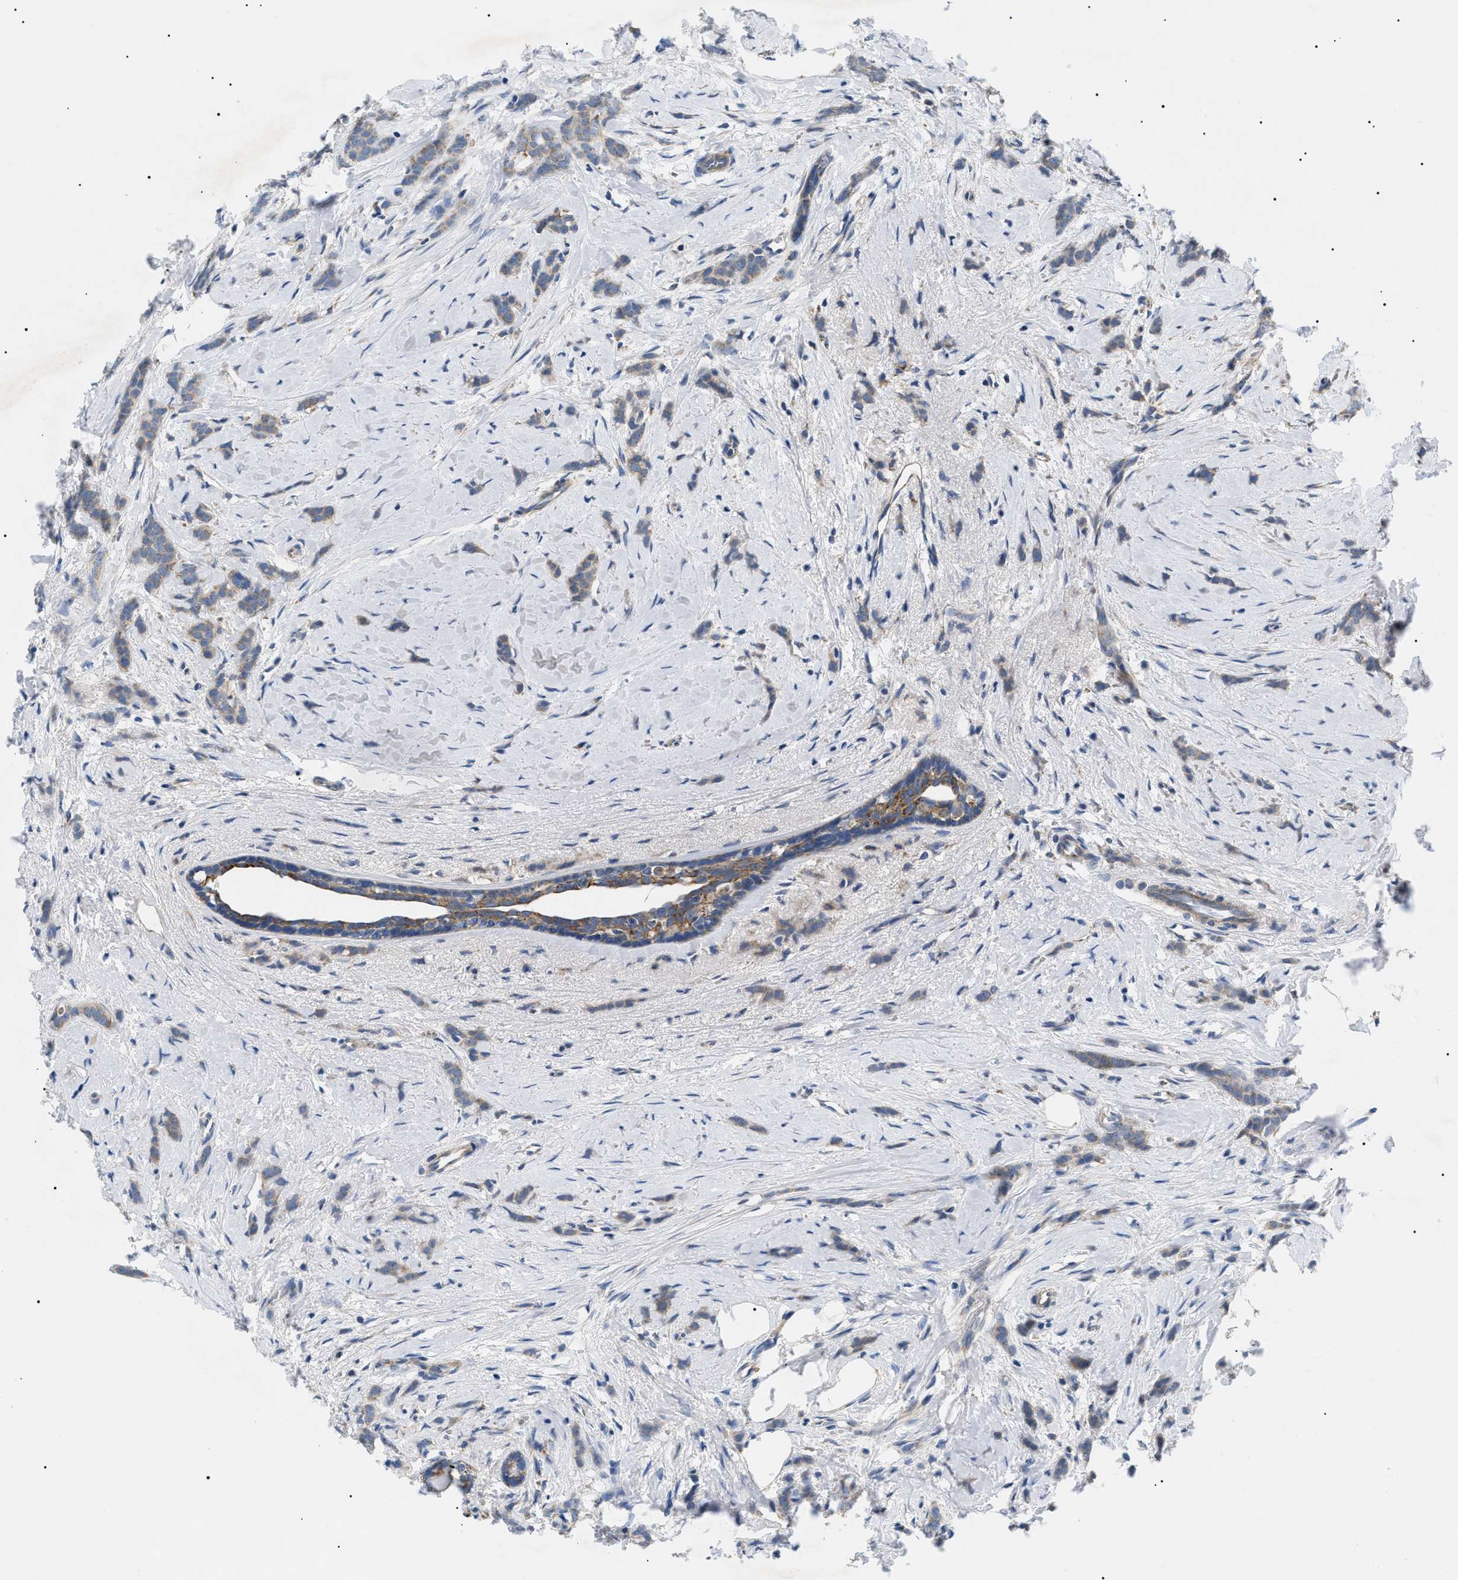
{"staining": {"intensity": "moderate", "quantity": ">75%", "location": "cytoplasmic/membranous"}, "tissue": "breast cancer", "cell_type": "Tumor cells", "image_type": "cancer", "snomed": [{"axis": "morphology", "description": "Lobular carcinoma, in situ"}, {"axis": "morphology", "description": "Lobular carcinoma"}, {"axis": "topography", "description": "Breast"}], "caption": "Breast lobular carcinoma stained with DAB immunohistochemistry exhibits medium levels of moderate cytoplasmic/membranous expression in about >75% of tumor cells.", "gene": "TOMM6", "patient": {"sex": "female", "age": 41}}